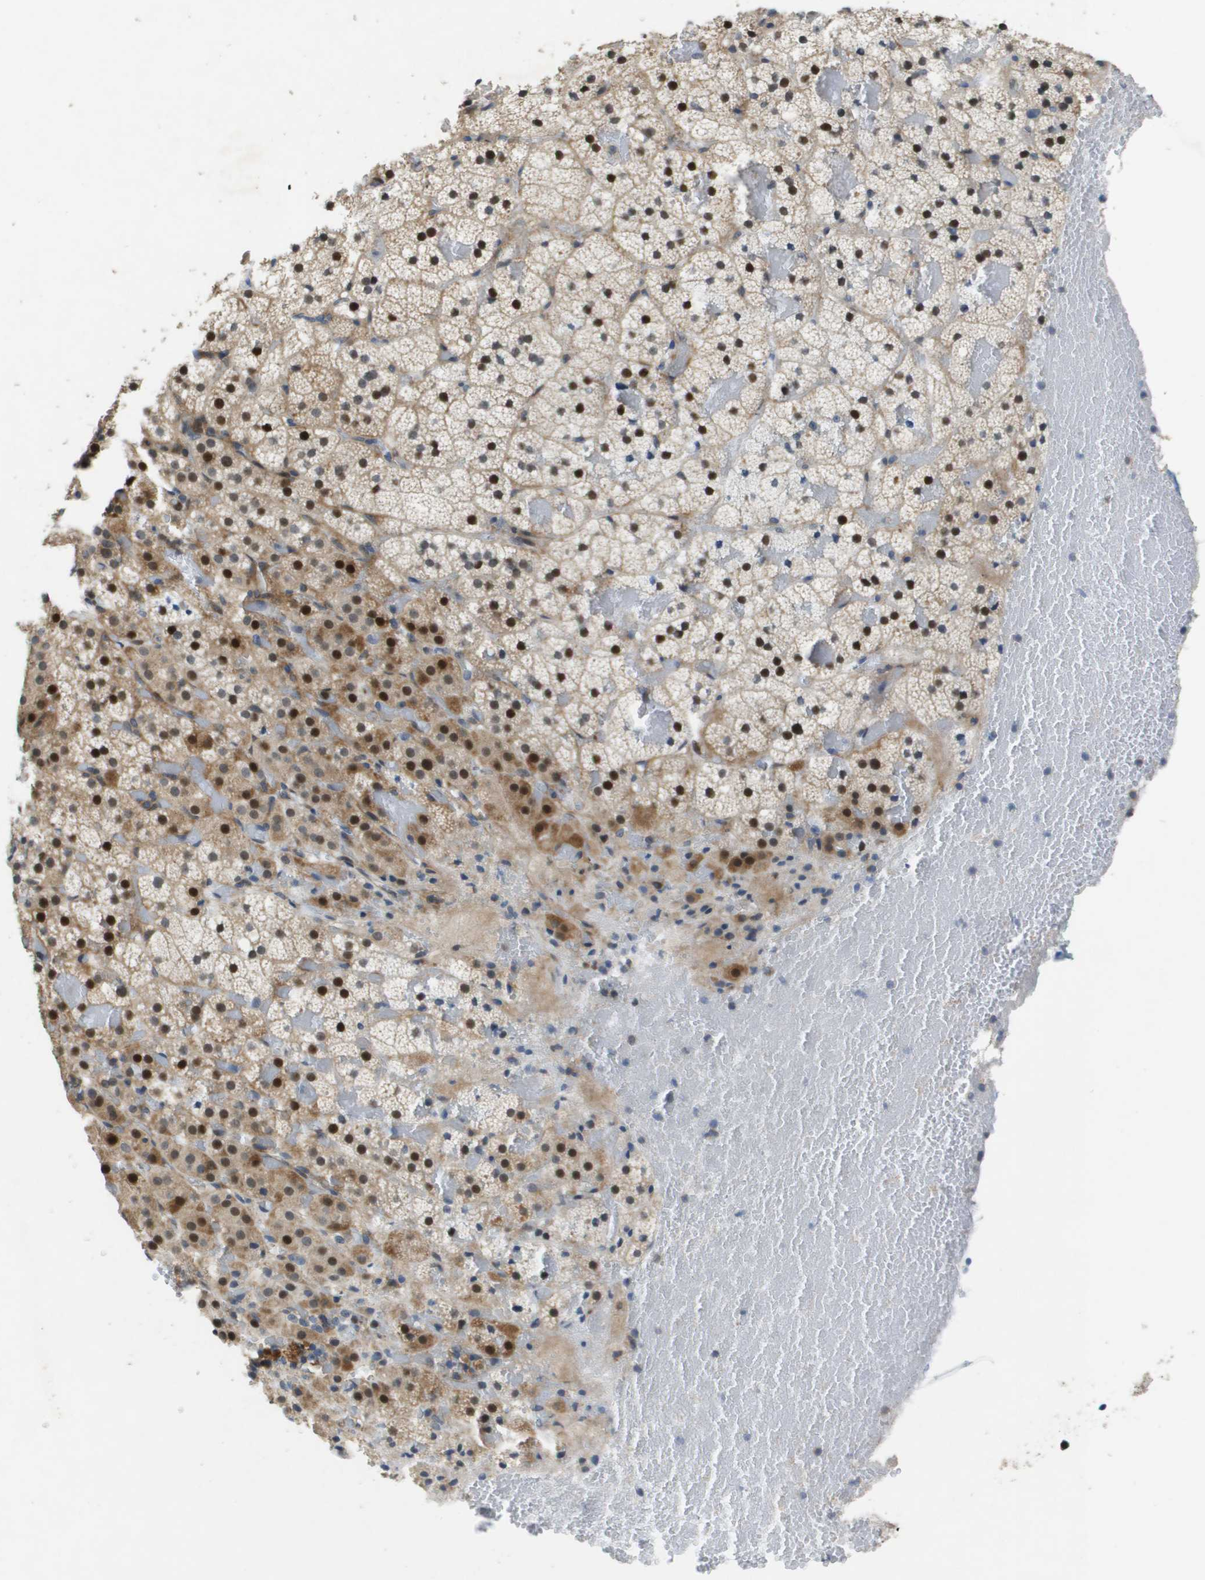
{"staining": {"intensity": "moderate", "quantity": ">75%", "location": "cytoplasmic/membranous,nuclear"}, "tissue": "adrenal gland", "cell_type": "Glandular cells", "image_type": "normal", "snomed": [{"axis": "morphology", "description": "Normal tissue, NOS"}, {"axis": "topography", "description": "Adrenal gland"}], "caption": "IHC micrograph of unremarkable adrenal gland: adrenal gland stained using immunohistochemistry (IHC) exhibits medium levels of moderate protein expression localized specifically in the cytoplasmic/membranous,nuclear of glandular cells, appearing as a cytoplasmic/membranous,nuclear brown color.", "gene": "SCN4B", "patient": {"sex": "female", "age": 59}}